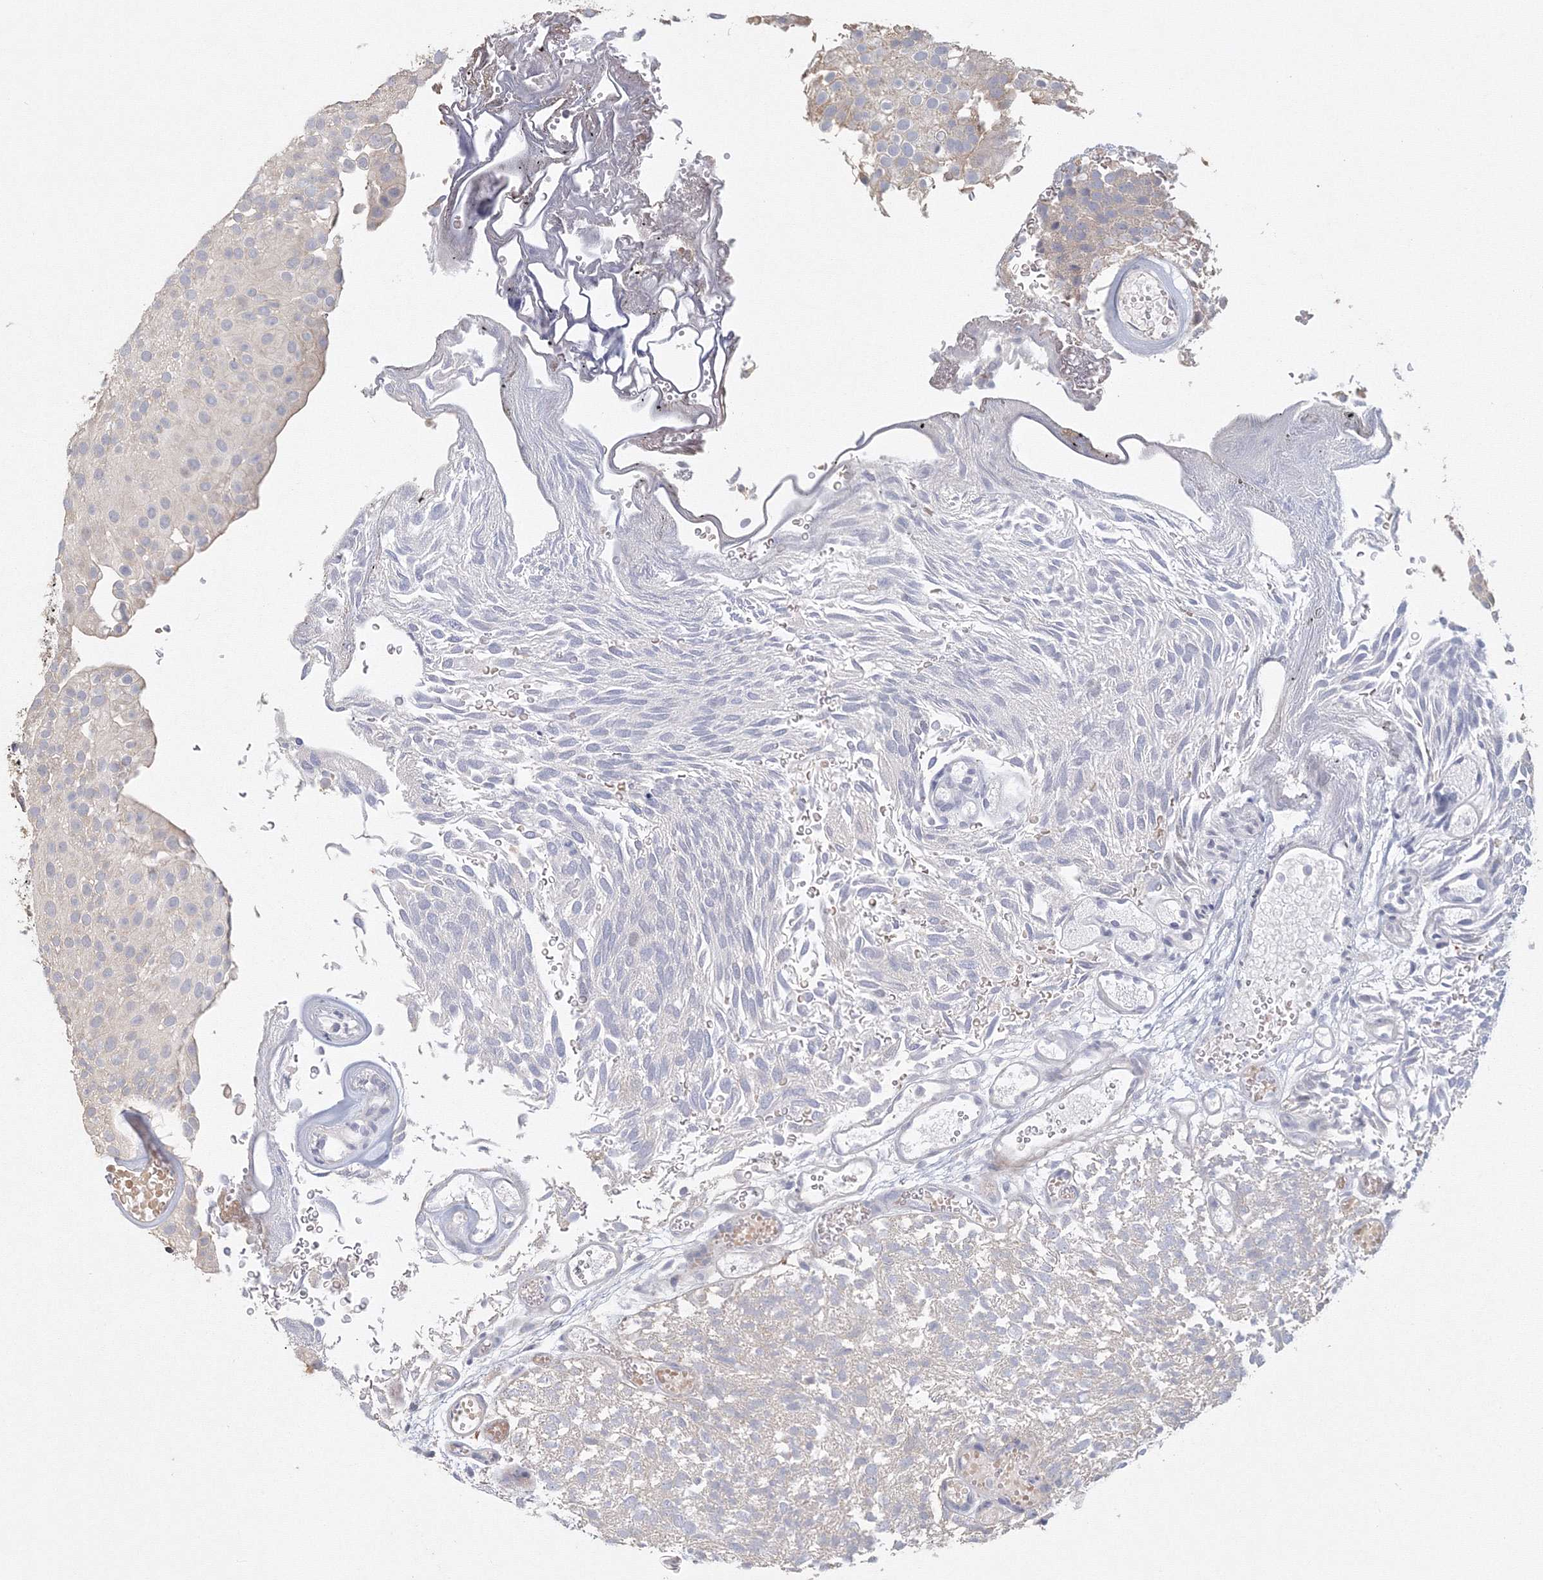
{"staining": {"intensity": "negative", "quantity": "none", "location": "none"}, "tissue": "urothelial cancer", "cell_type": "Tumor cells", "image_type": "cancer", "snomed": [{"axis": "morphology", "description": "Urothelial carcinoma, Low grade"}, {"axis": "topography", "description": "Urinary bladder"}], "caption": "An immunohistochemistry (IHC) histopathology image of urothelial cancer is shown. There is no staining in tumor cells of urothelial cancer.", "gene": "TACC2", "patient": {"sex": "male", "age": 78}}